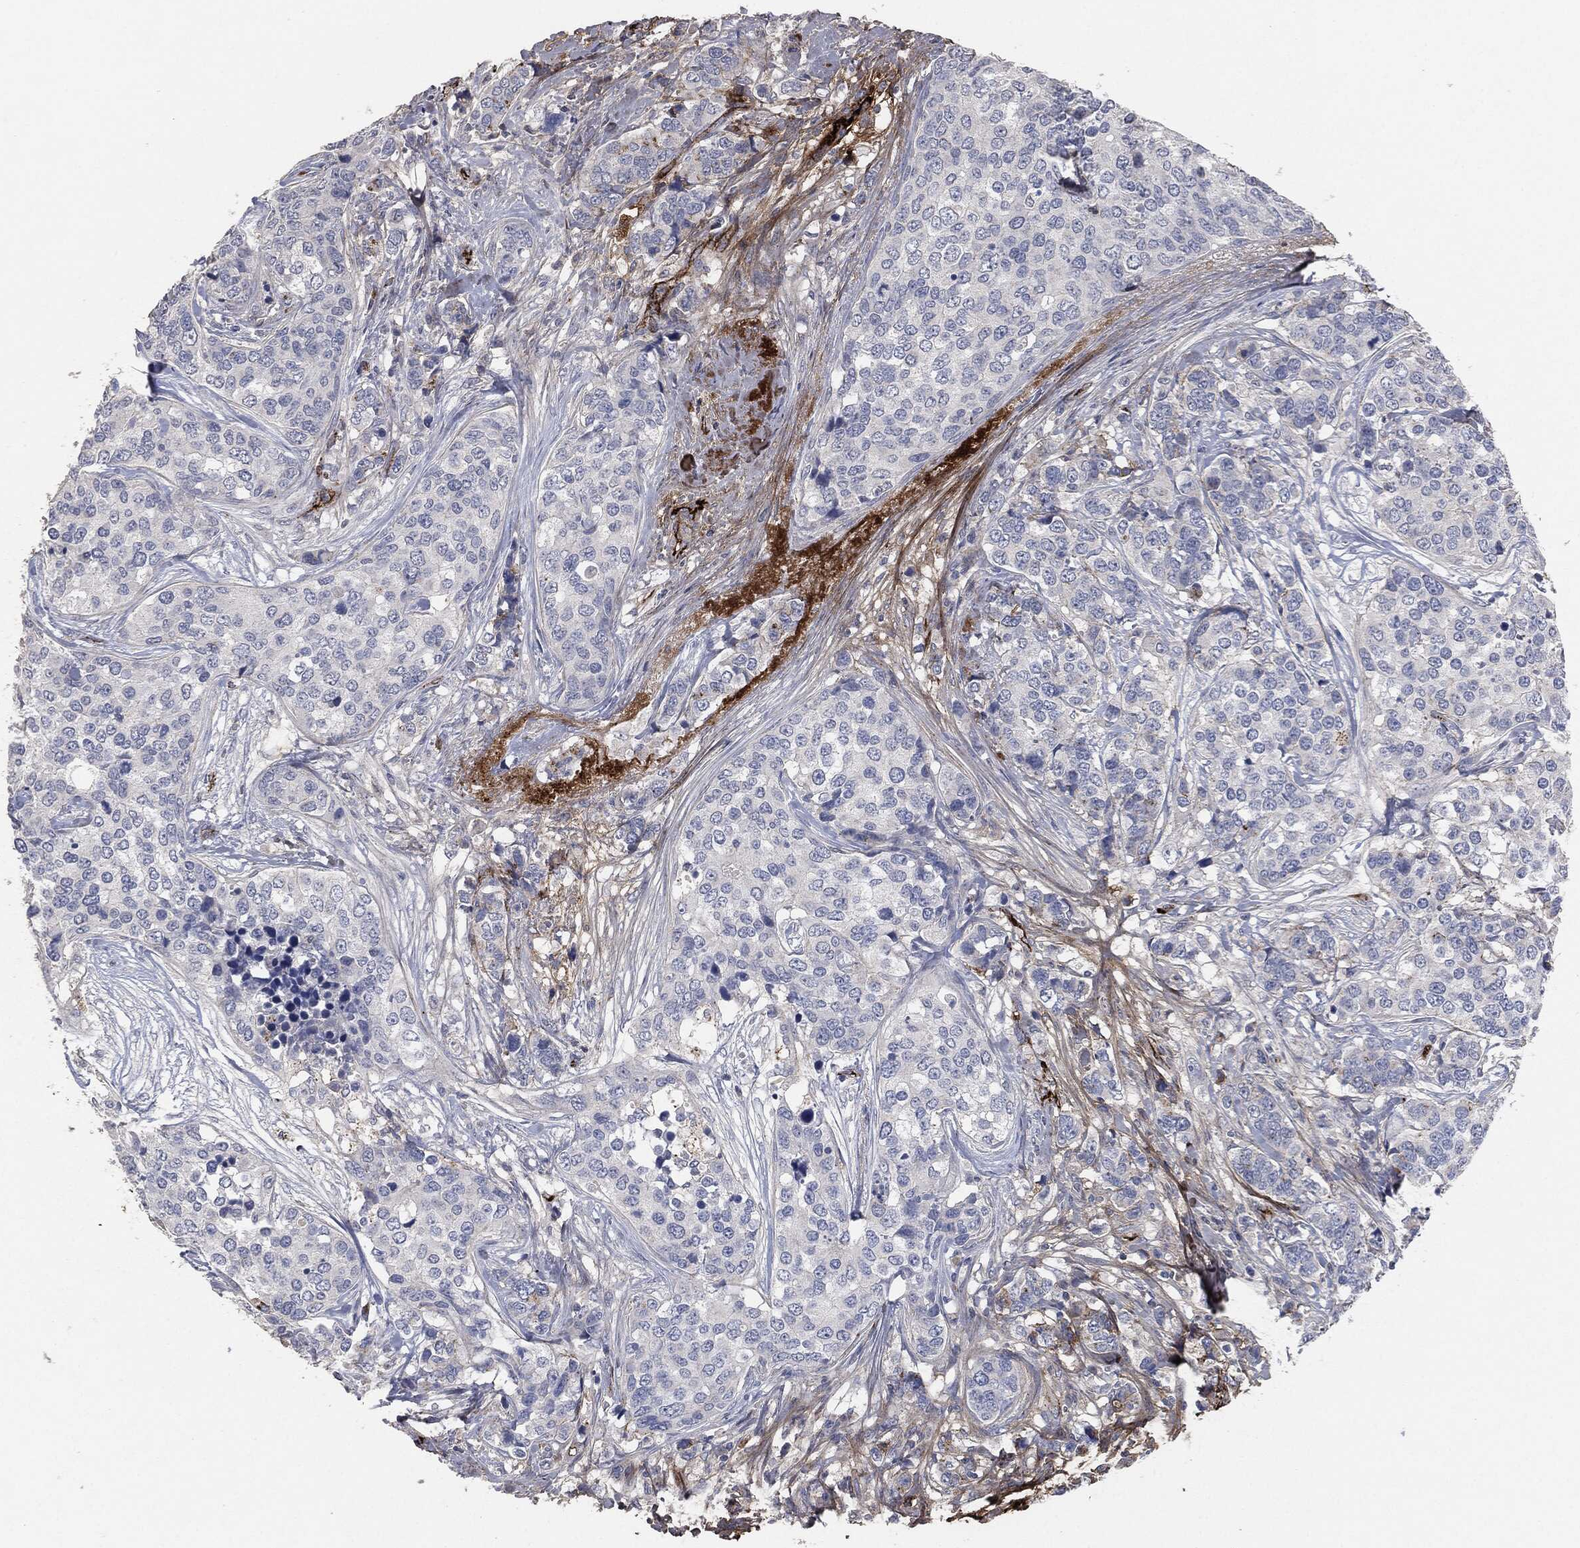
{"staining": {"intensity": "negative", "quantity": "none", "location": "none"}, "tissue": "breast cancer", "cell_type": "Tumor cells", "image_type": "cancer", "snomed": [{"axis": "morphology", "description": "Lobular carcinoma"}, {"axis": "topography", "description": "Breast"}], "caption": "IHC of breast cancer shows no expression in tumor cells.", "gene": "APOB", "patient": {"sex": "female", "age": 59}}